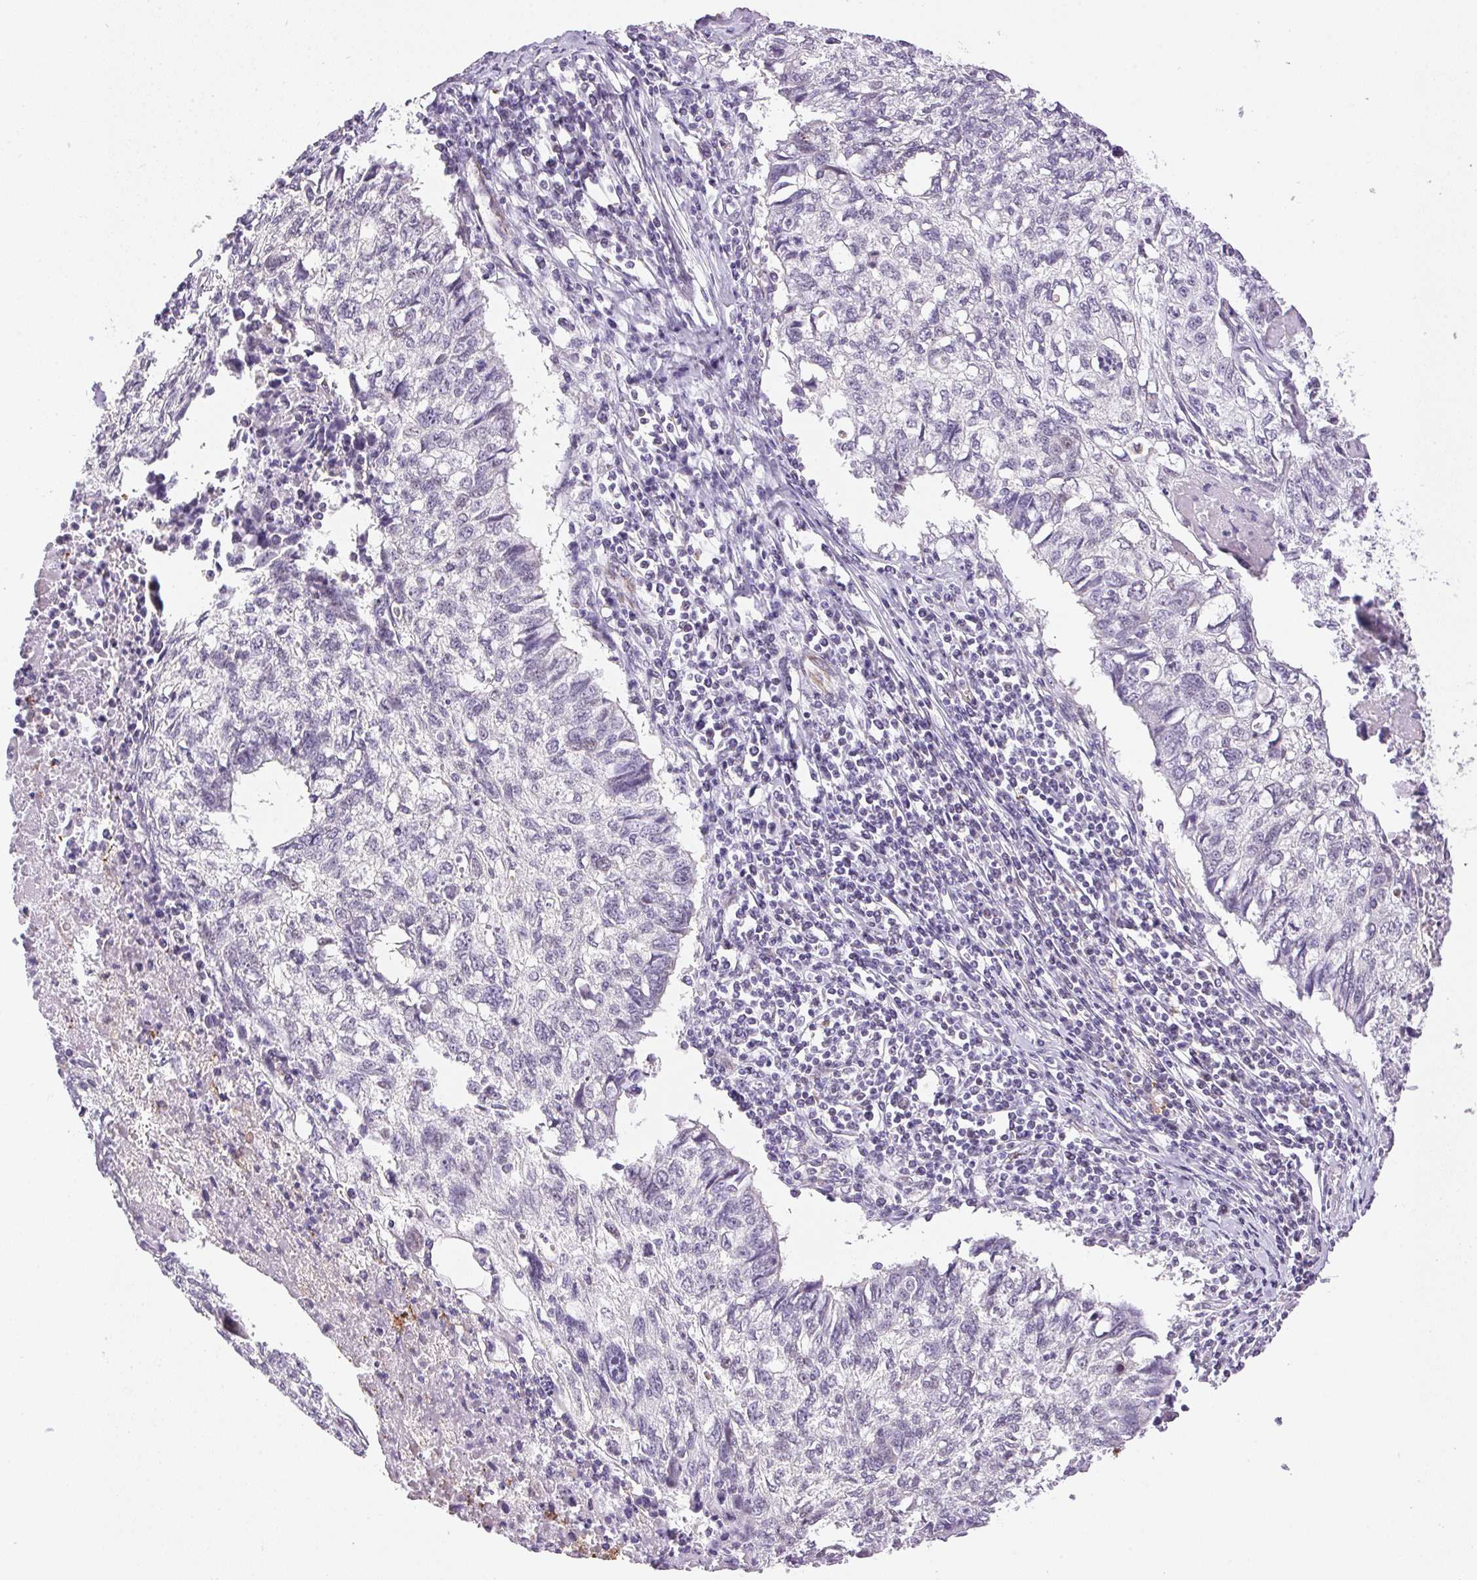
{"staining": {"intensity": "negative", "quantity": "none", "location": "none"}, "tissue": "lung cancer", "cell_type": "Tumor cells", "image_type": "cancer", "snomed": [{"axis": "morphology", "description": "Normal morphology"}, {"axis": "morphology", "description": "Aneuploidy"}, {"axis": "morphology", "description": "Squamous cell carcinoma, NOS"}, {"axis": "topography", "description": "Lymph node"}, {"axis": "topography", "description": "Lung"}], "caption": "Tumor cells show no significant positivity in lung cancer.", "gene": "GYG2", "patient": {"sex": "female", "age": 76}}